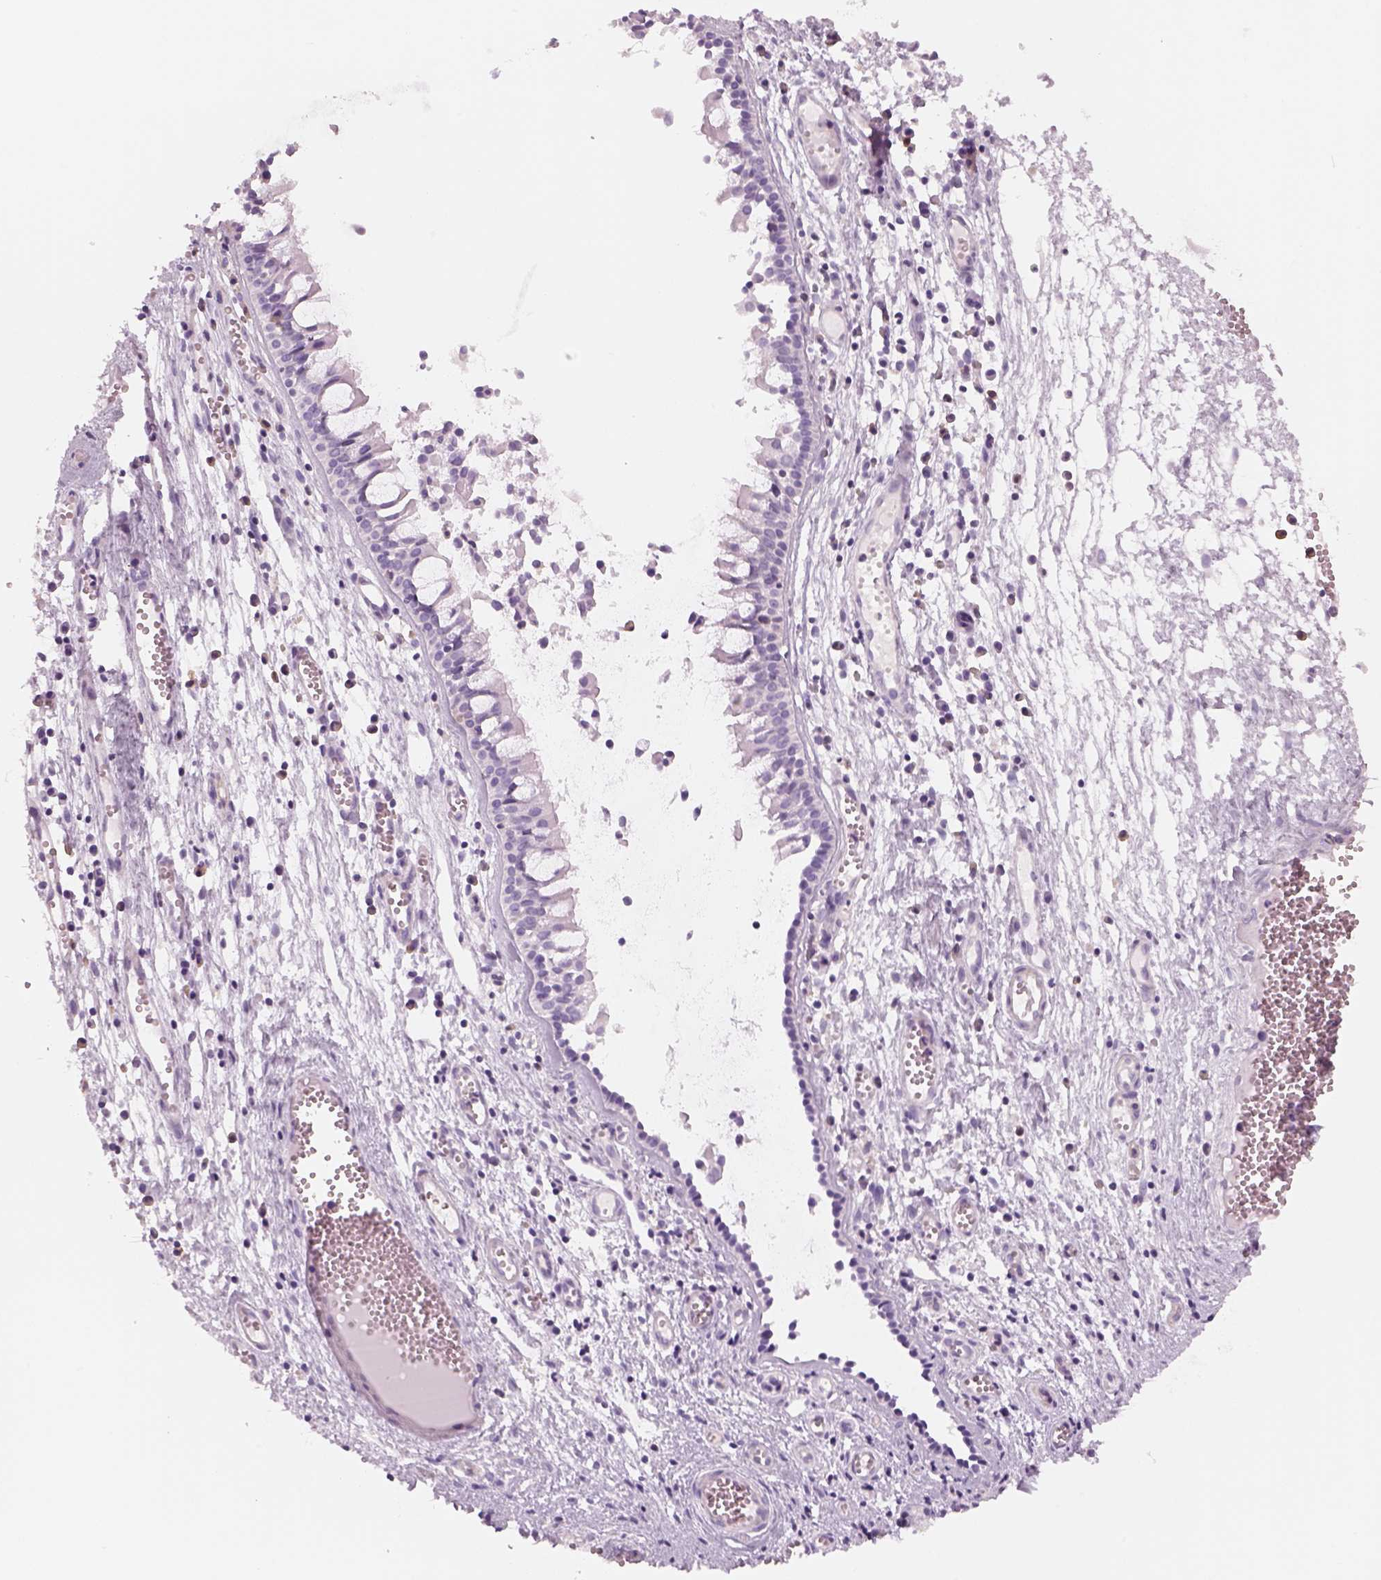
{"staining": {"intensity": "negative", "quantity": "none", "location": "none"}, "tissue": "nasopharynx", "cell_type": "Respiratory epithelial cells", "image_type": "normal", "snomed": [{"axis": "morphology", "description": "Normal tissue, NOS"}, {"axis": "topography", "description": "Nasopharynx"}], "caption": "Immunohistochemical staining of benign nasopharynx displays no significant positivity in respiratory epithelial cells. Nuclei are stained in blue.", "gene": "SLC1A7", "patient": {"sex": "male", "age": 31}}